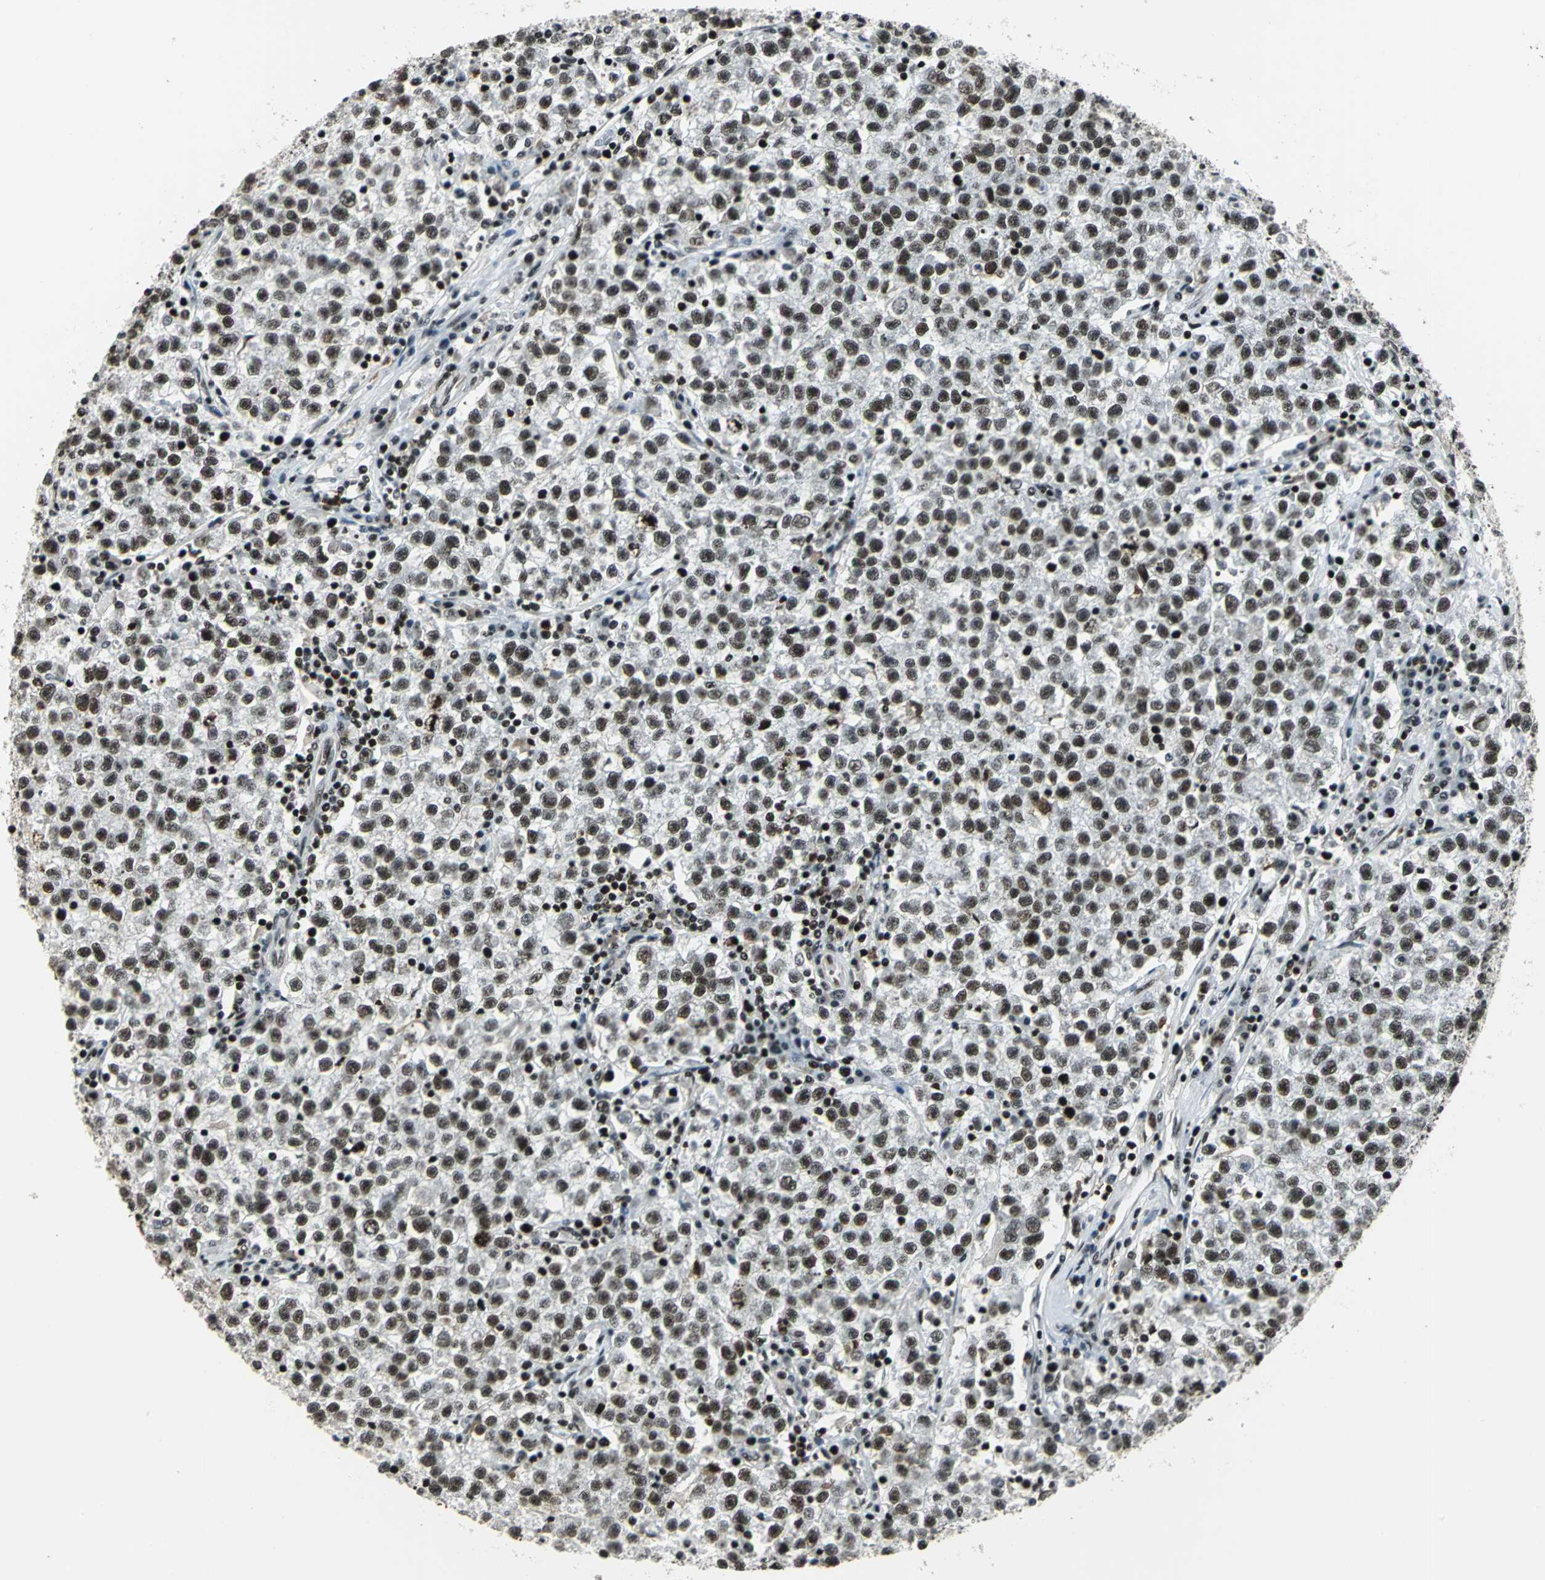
{"staining": {"intensity": "moderate", "quantity": ">75%", "location": "nuclear"}, "tissue": "testis cancer", "cell_type": "Tumor cells", "image_type": "cancer", "snomed": [{"axis": "morphology", "description": "Seminoma, NOS"}, {"axis": "topography", "description": "Testis"}], "caption": "Immunohistochemical staining of seminoma (testis) displays medium levels of moderate nuclear expression in approximately >75% of tumor cells.", "gene": "UBTF", "patient": {"sex": "male", "age": 22}}